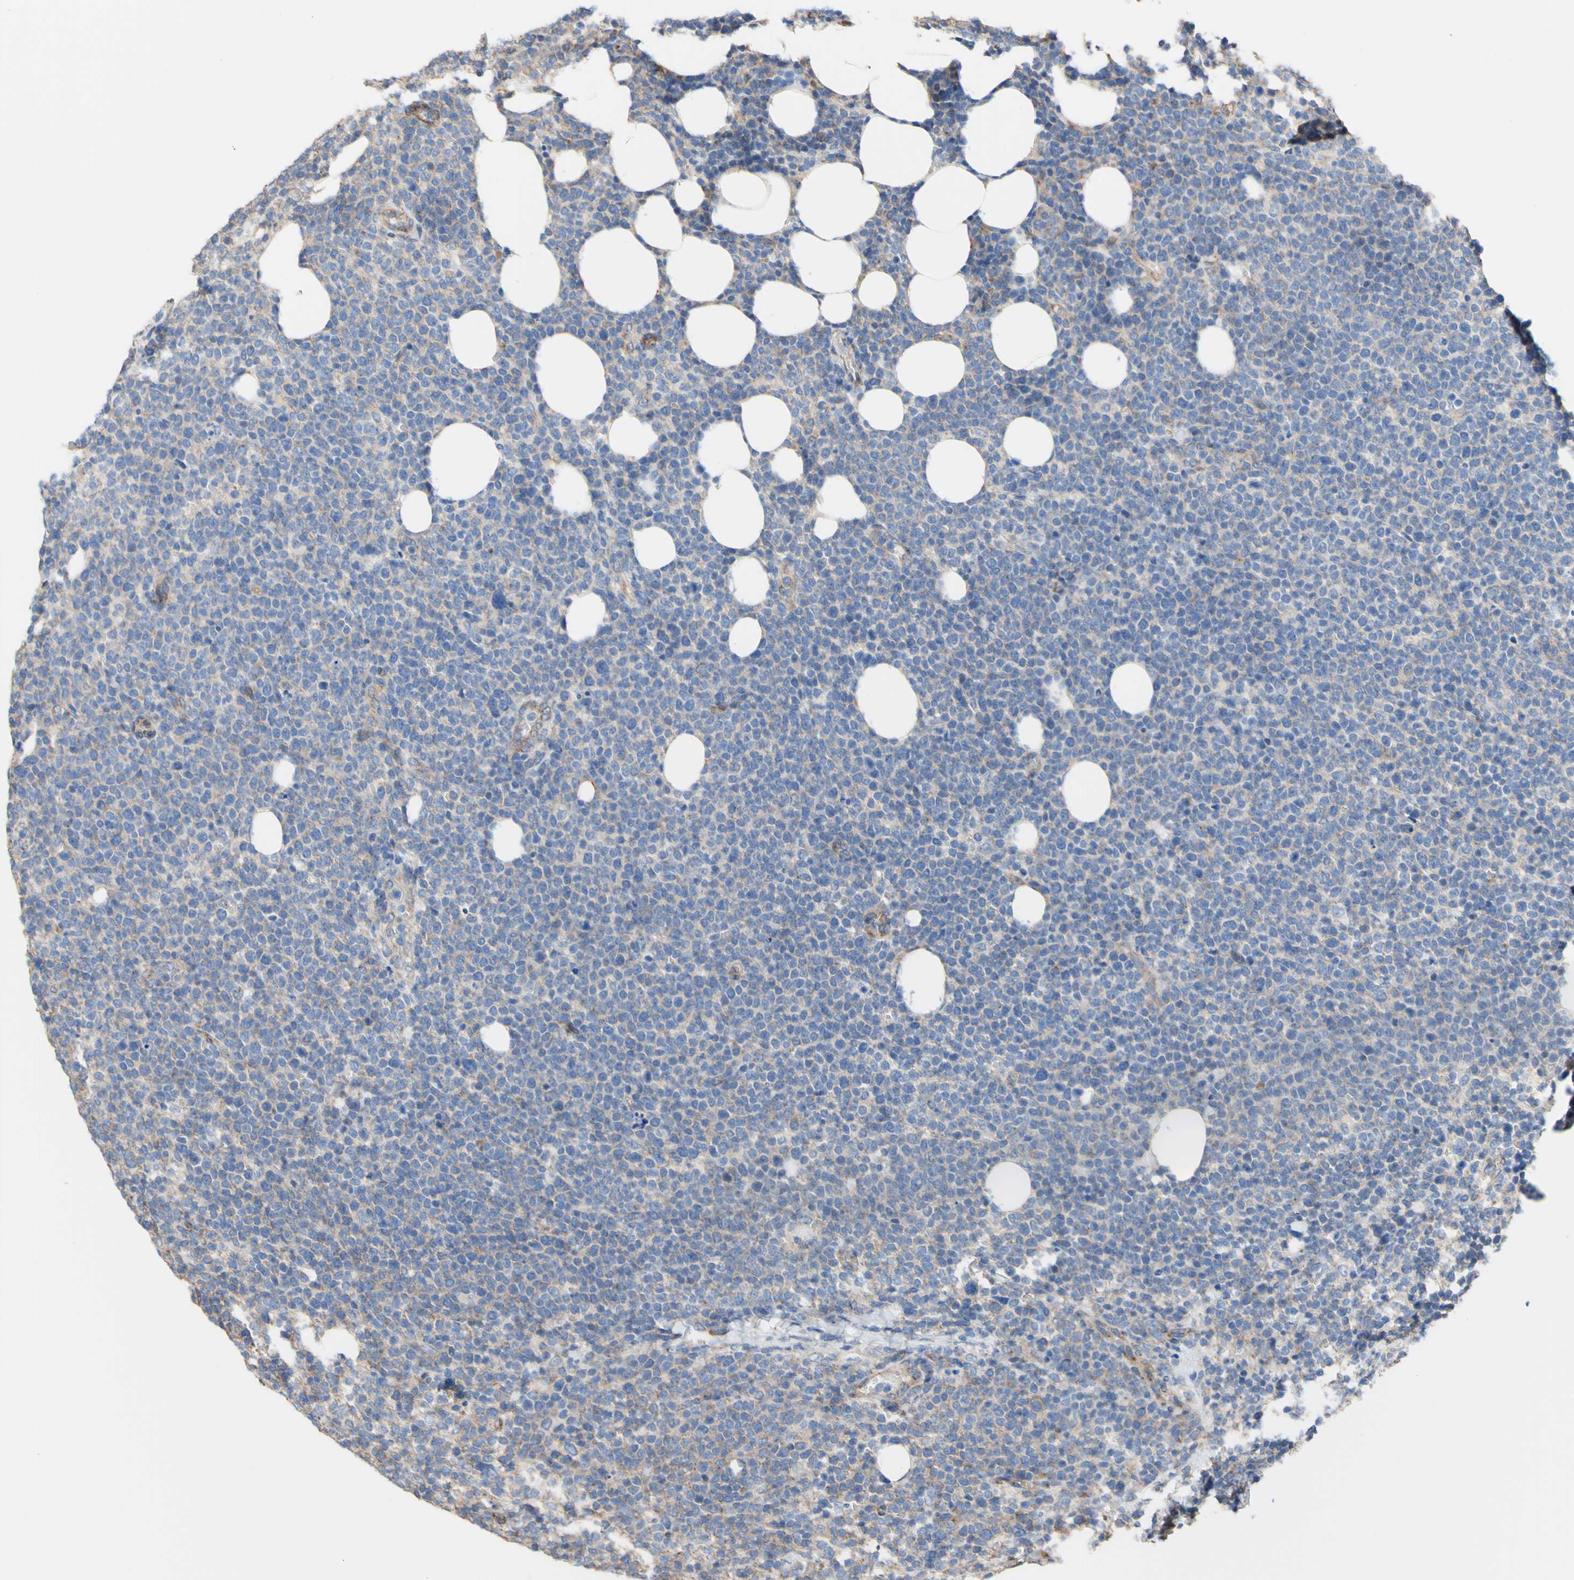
{"staining": {"intensity": "moderate", "quantity": "25%-75%", "location": "cytoplasmic/membranous"}, "tissue": "lymphoma", "cell_type": "Tumor cells", "image_type": "cancer", "snomed": [{"axis": "morphology", "description": "Malignant lymphoma, non-Hodgkin's type, High grade"}, {"axis": "topography", "description": "Lymph node"}], "caption": "A brown stain shows moderate cytoplasmic/membranous positivity of a protein in human malignant lymphoma, non-Hodgkin's type (high-grade) tumor cells.", "gene": "LRIG3", "patient": {"sex": "male", "age": 61}}